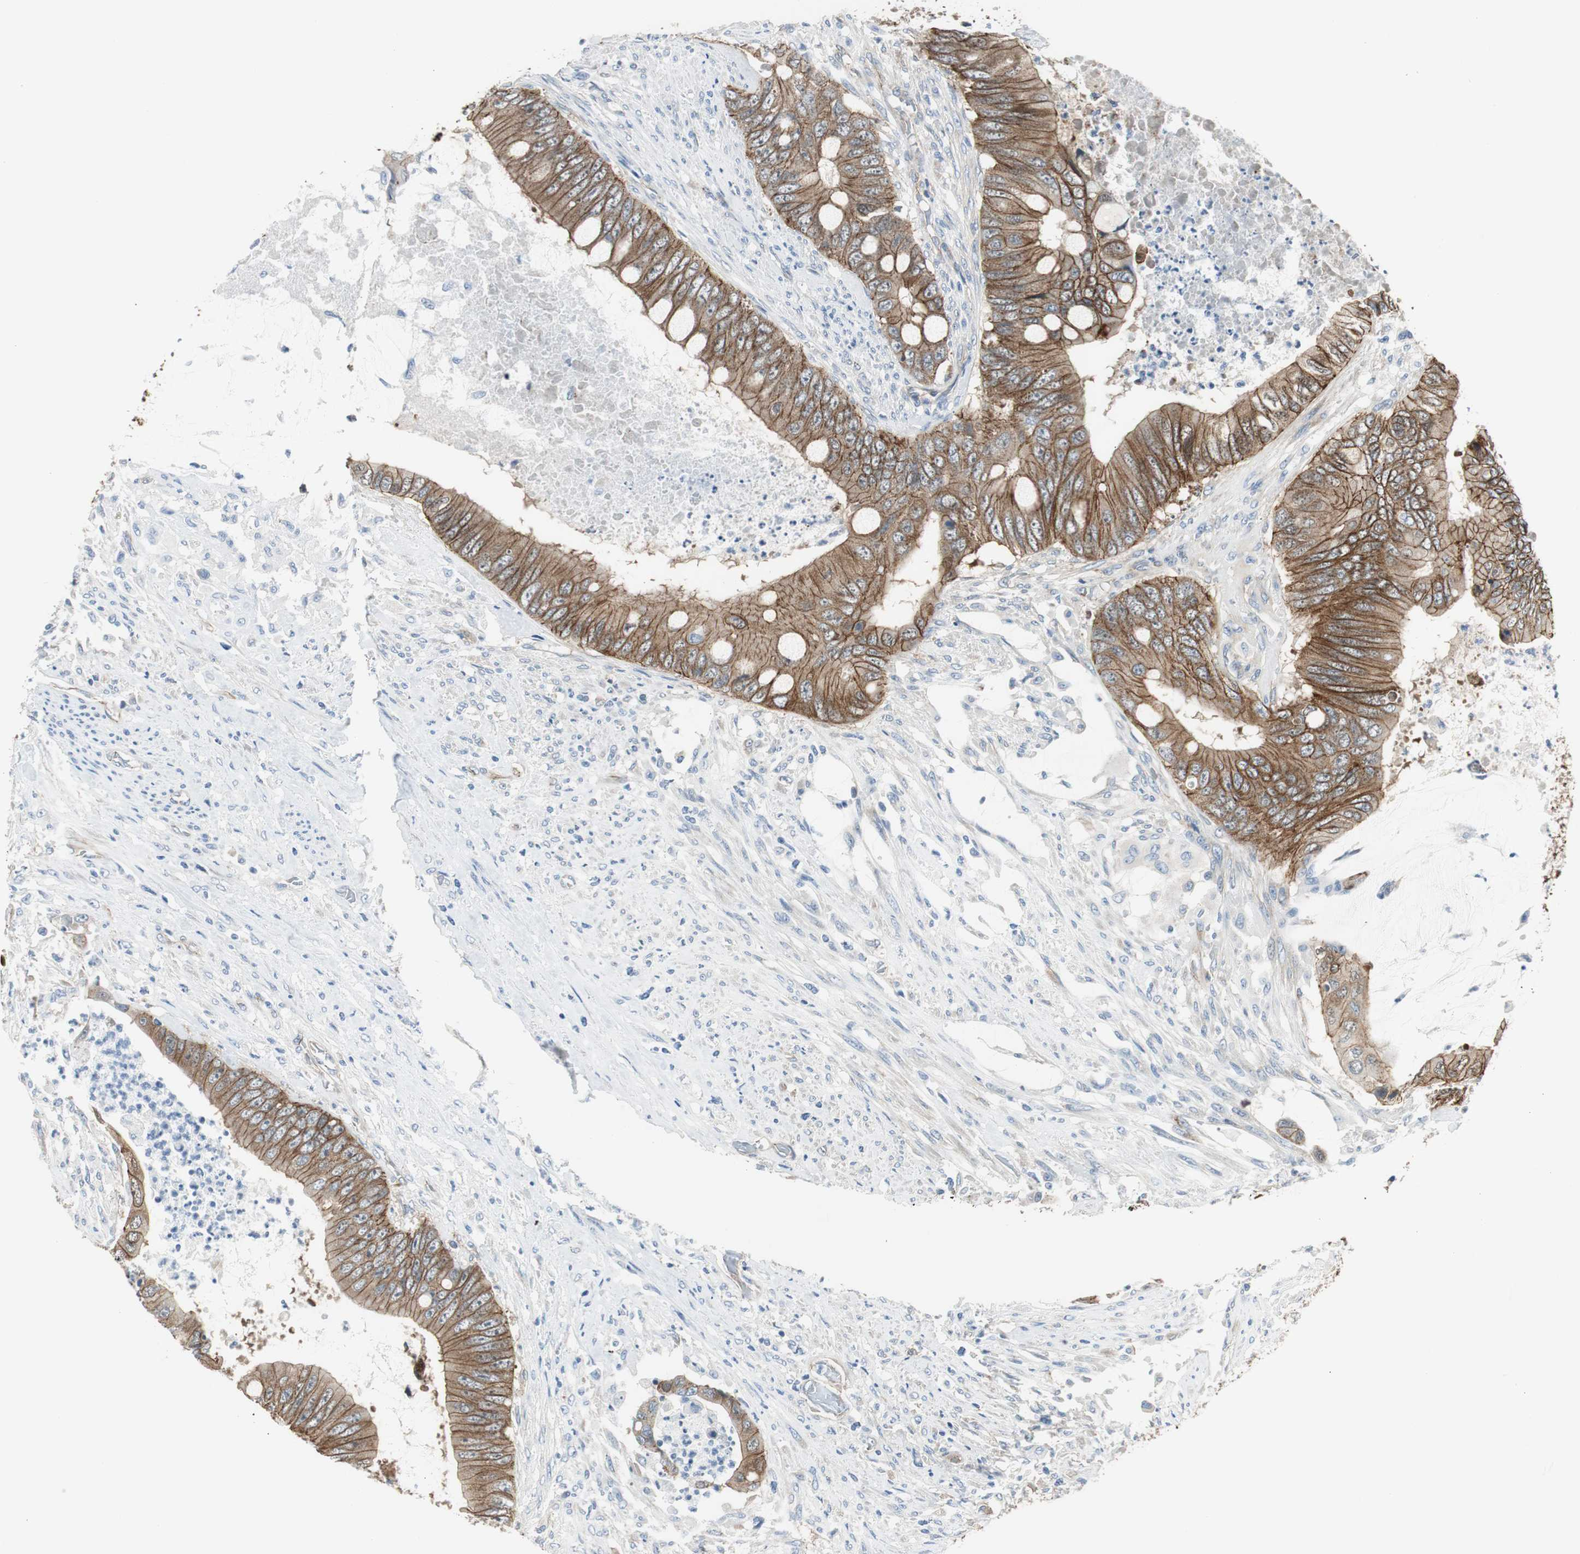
{"staining": {"intensity": "strong", "quantity": ">75%", "location": "cytoplasmic/membranous"}, "tissue": "colorectal cancer", "cell_type": "Tumor cells", "image_type": "cancer", "snomed": [{"axis": "morphology", "description": "Adenocarcinoma, NOS"}, {"axis": "topography", "description": "Rectum"}], "caption": "Approximately >75% of tumor cells in colorectal adenocarcinoma demonstrate strong cytoplasmic/membranous protein positivity as visualized by brown immunohistochemical staining.", "gene": "STXBP4", "patient": {"sex": "female", "age": 77}}